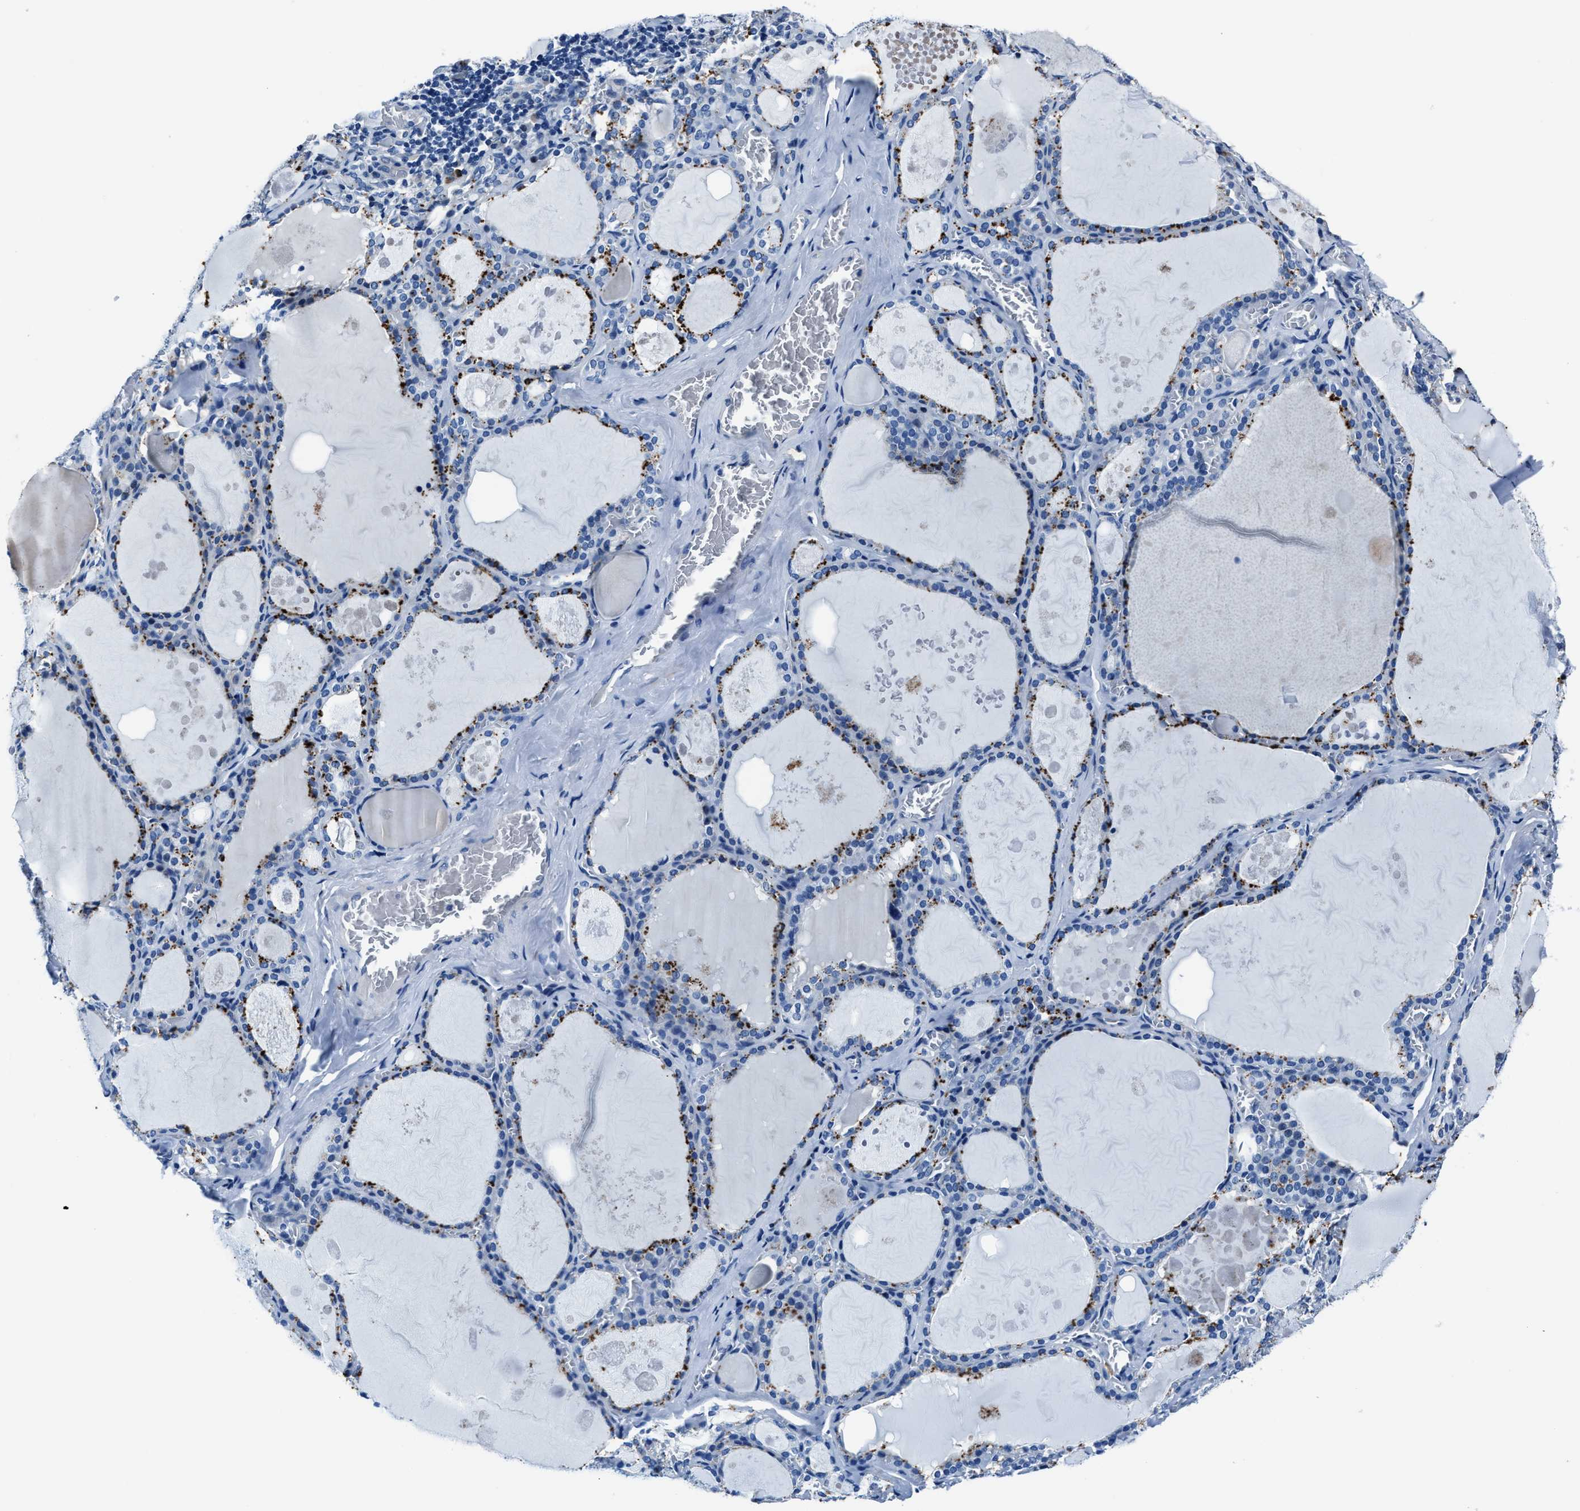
{"staining": {"intensity": "moderate", "quantity": "25%-75%", "location": "cytoplasmic/membranous"}, "tissue": "thyroid gland", "cell_type": "Glandular cells", "image_type": "normal", "snomed": [{"axis": "morphology", "description": "Normal tissue, NOS"}, {"axis": "topography", "description": "Thyroid gland"}], "caption": "The micrograph reveals a brown stain indicating the presence of a protein in the cytoplasmic/membranous of glandular cells in thyroid gland. Using DAB (3,3'-diaminobenzidine) (brown) and hematoxylin (blue) stains, captured at high magnification using brightfield microscopy.", "gene": "NACAD", "patient": {"sex": "male", "age": 56}}